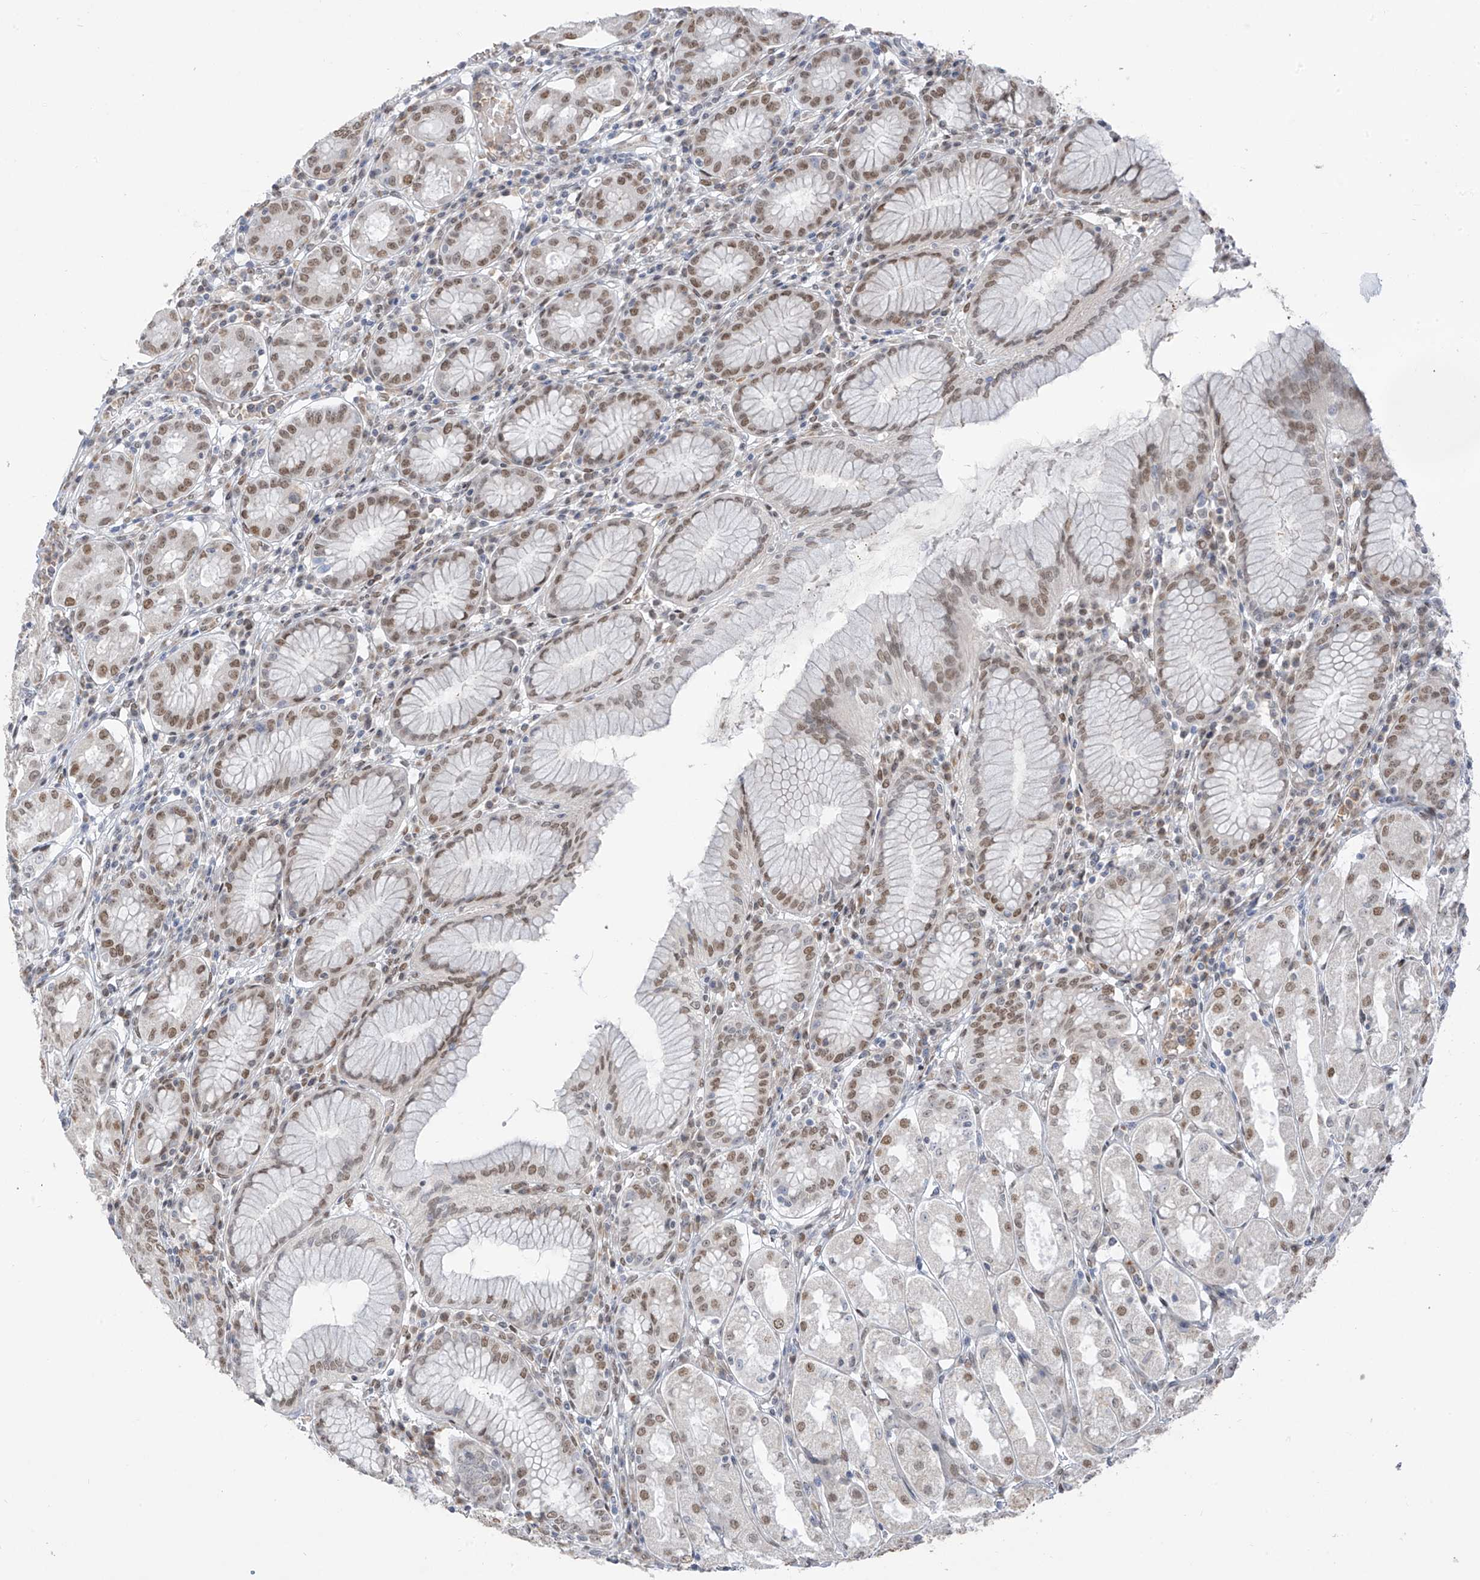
{"staining": {"intensity": "moderate", "quantity": ">75%", "location": "nuclear"}, "tissue": "stomach", "cell_type": "Glandular cells", "image_type": "normal", "snomed": [{"axis": "morphology", "description": "Normal tissue, NOS"}, {"axis": "topography", "description": "Stomach"}, {"axis": "topography", "description": "Stomach, lower"}], "caption": "Stomach stained with a brown dye reveals moderate nuclear positive positivity in about >75% of glandular cells.", "gene": "MCM9", "patient": {"sex": "female", "age": 56}}